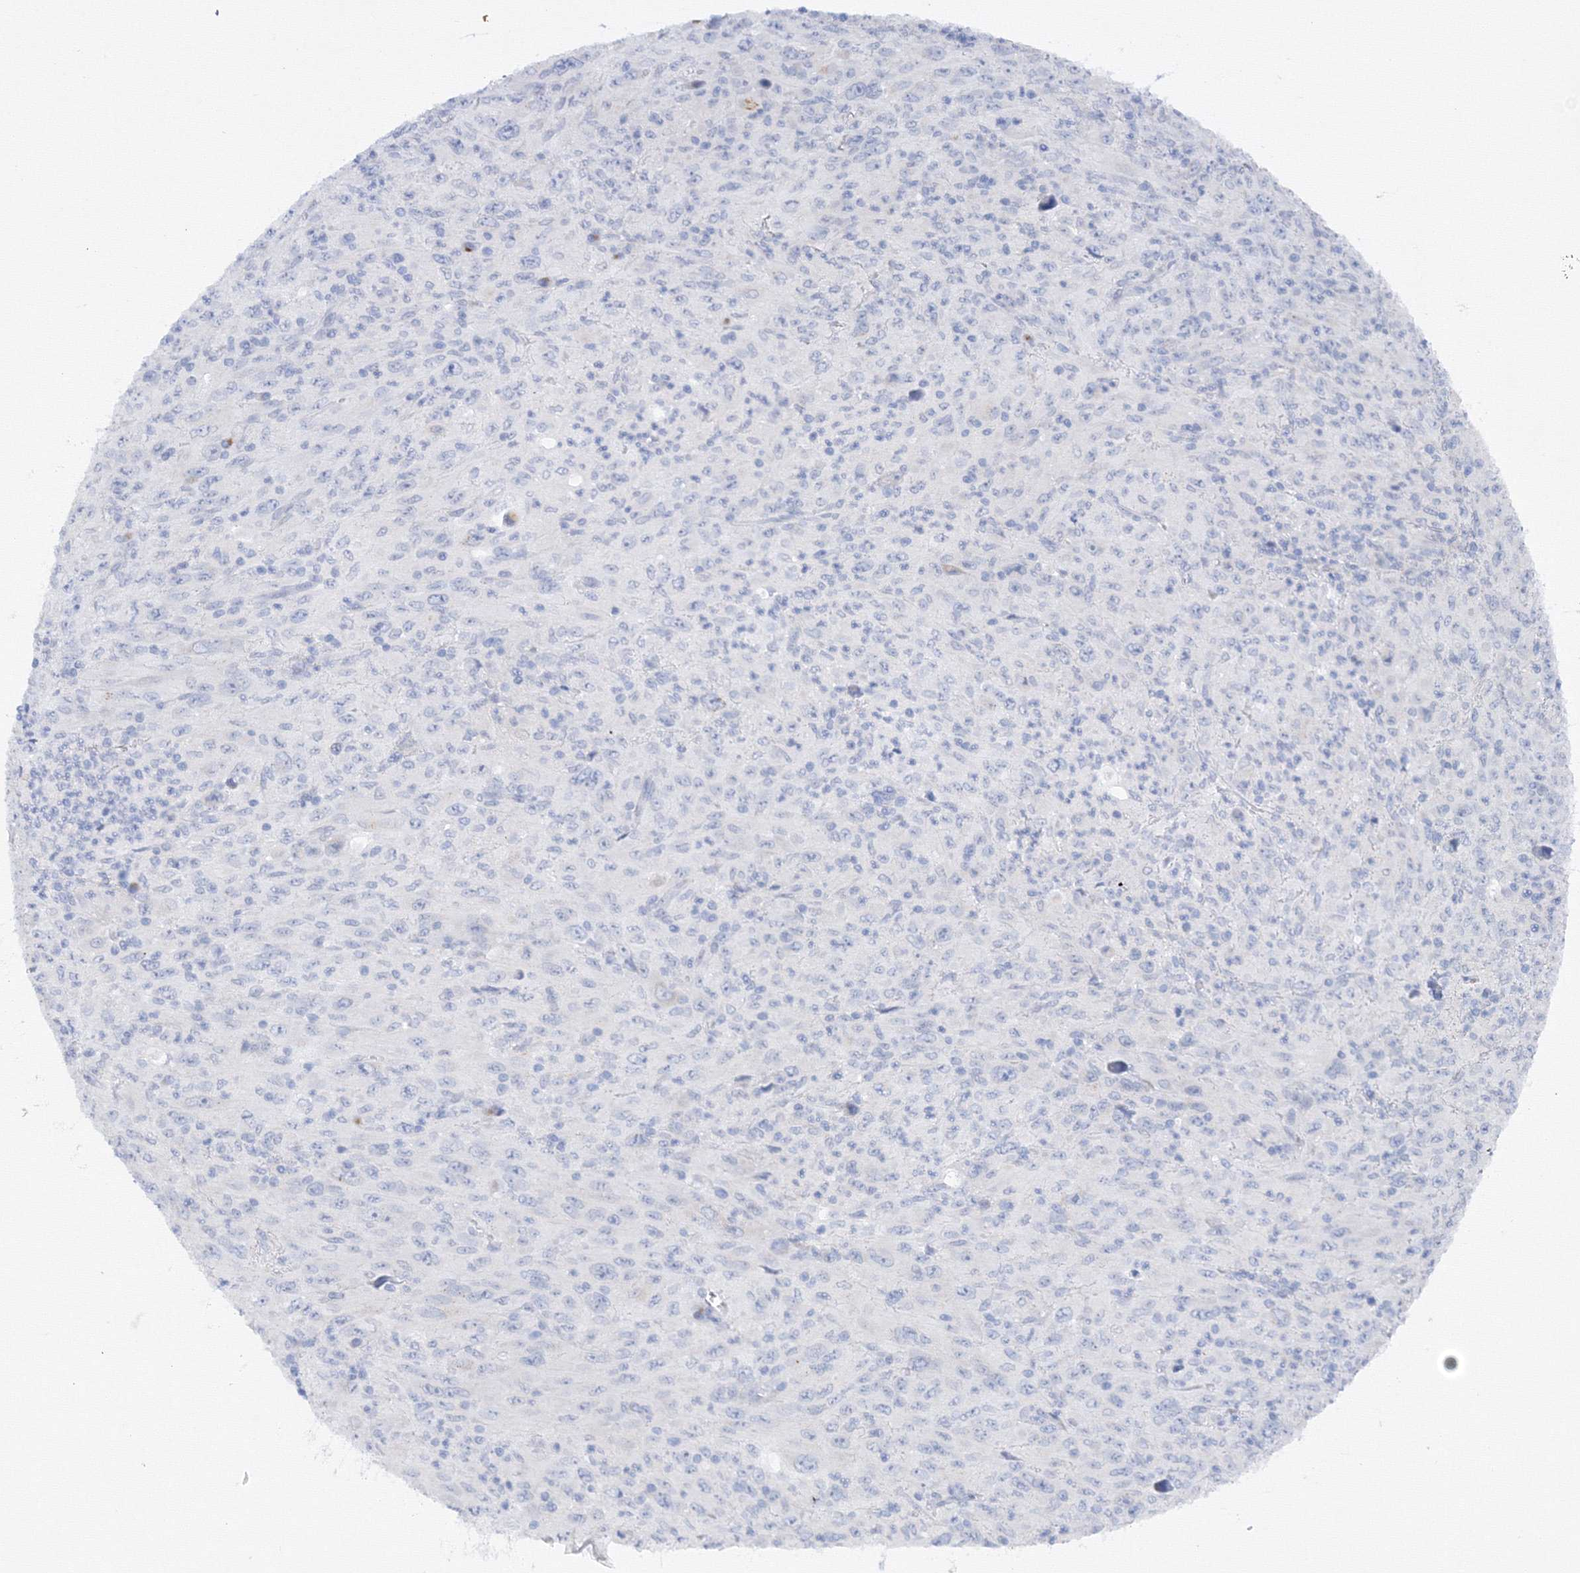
{"staining": {"intensity": "negative", "quantity": "none", "location": "none"}, "tissue": "melanoma", "cell_type": "Tumor cells", "image_type": "cancer", "snomed": [{"axis": "morphology", "description": "Malignant melanoma, Metastatic site"}, {"axis": "topography", "description": "Skin"}], "caption": "Immunohistochemical staining of human malignant melanoma (metastatic site) exhibits no significant expression in tumor cells.", "gene": "TAMM41", "patient": {"sex": "female", "age": 56}}